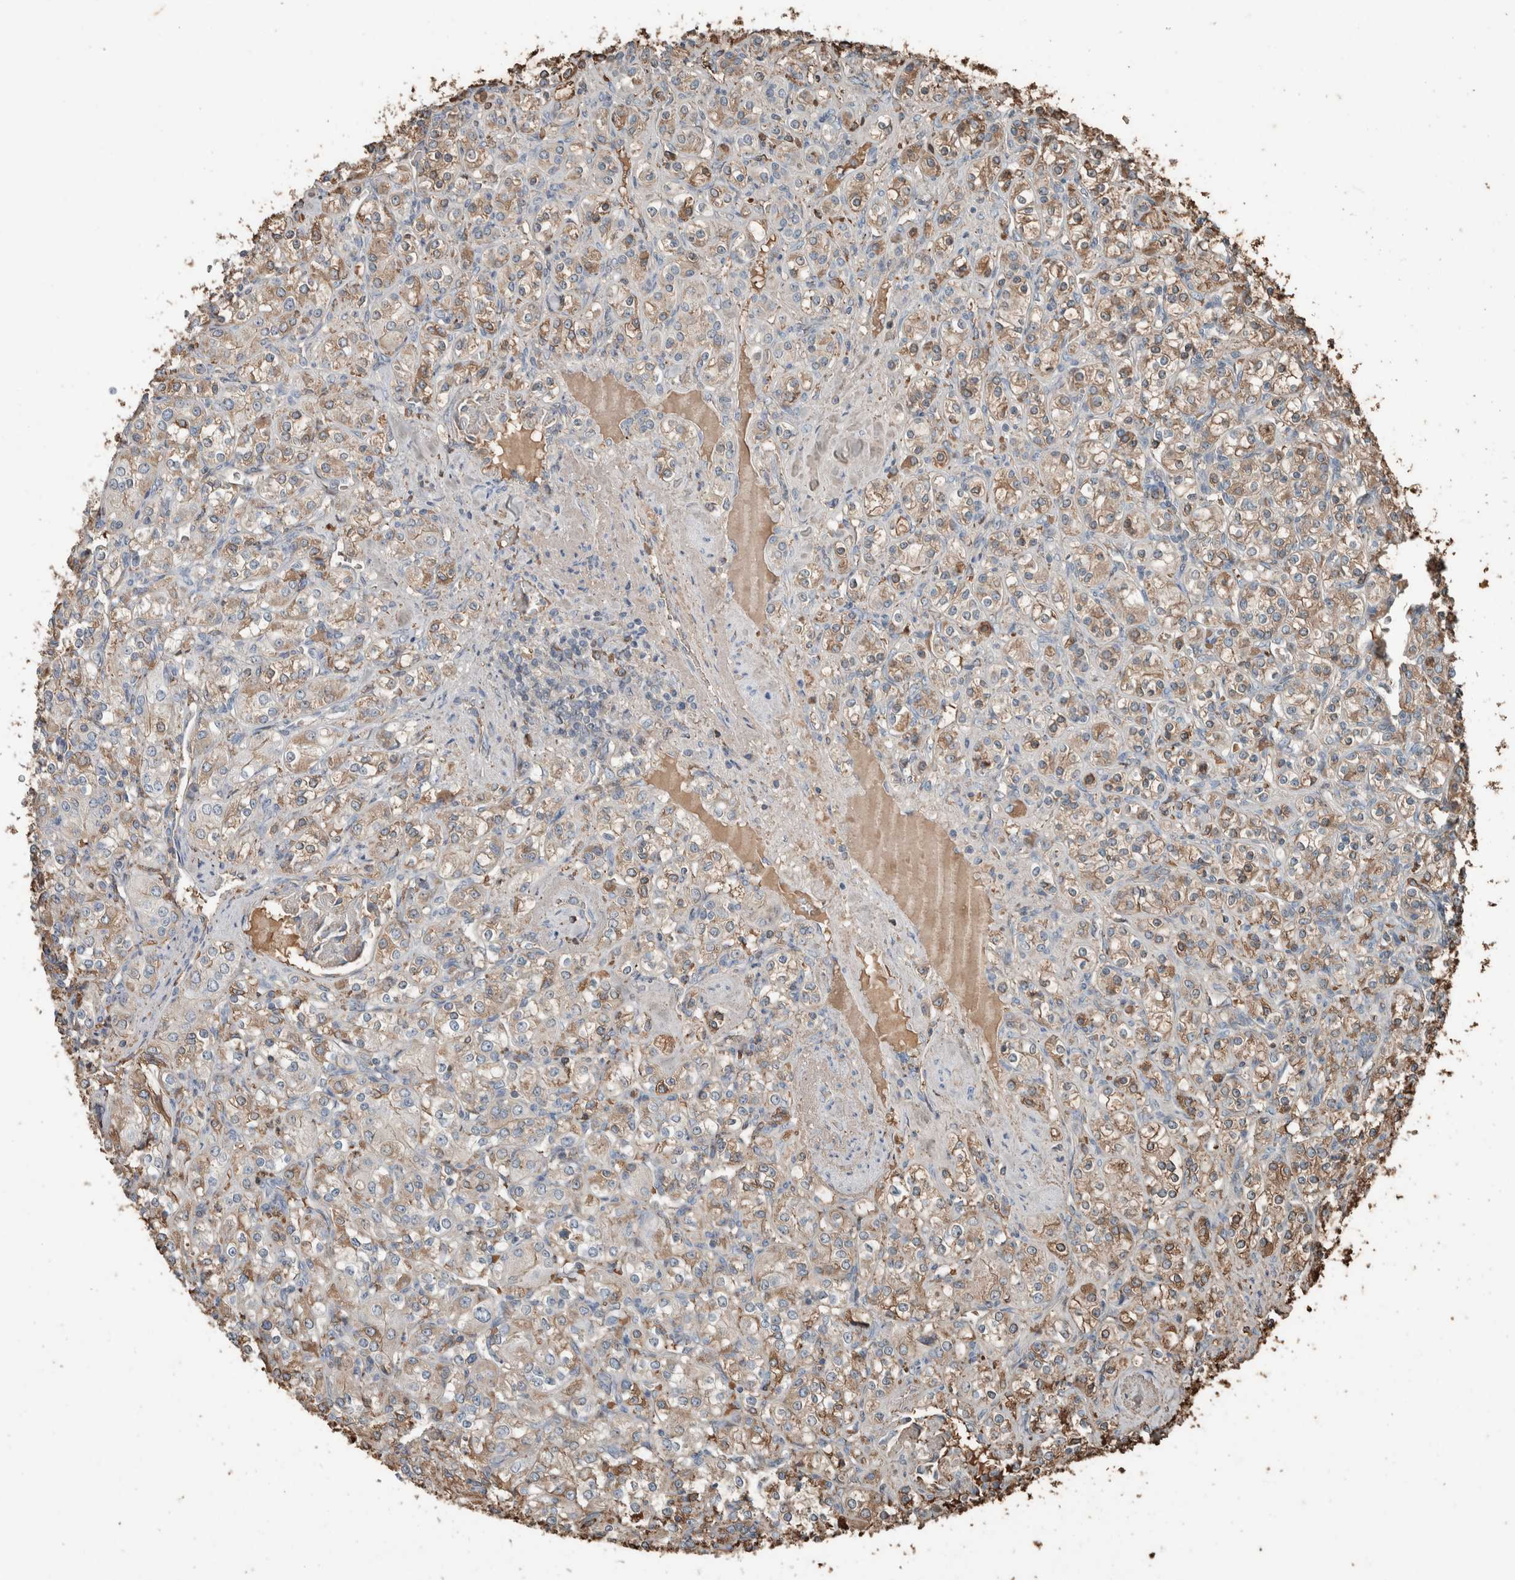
{"staining": {"intensity": "weak", "quantity": "25%-75%", "location": "cytoplasmic/membranous"}, "tissue": "renal cancer", "cell_type": "Tumor cells", "image_type": "cancer", "snomed": [{"axis": "morphology", "description": "Adenocarcinoma, NOS"}, {"axis": "topography", "description": "Kidney"}], "caption": "A photomicrograph of human adenocarcinoma (renal) stained for a protein demonstrates weak cytoplasmic/membranous brown staining in tumor cells. (Brightfield microscopy of DAB IHC at high magnification).", "gene": "USP34", "patient": {"sex": "male", "age": 77}}